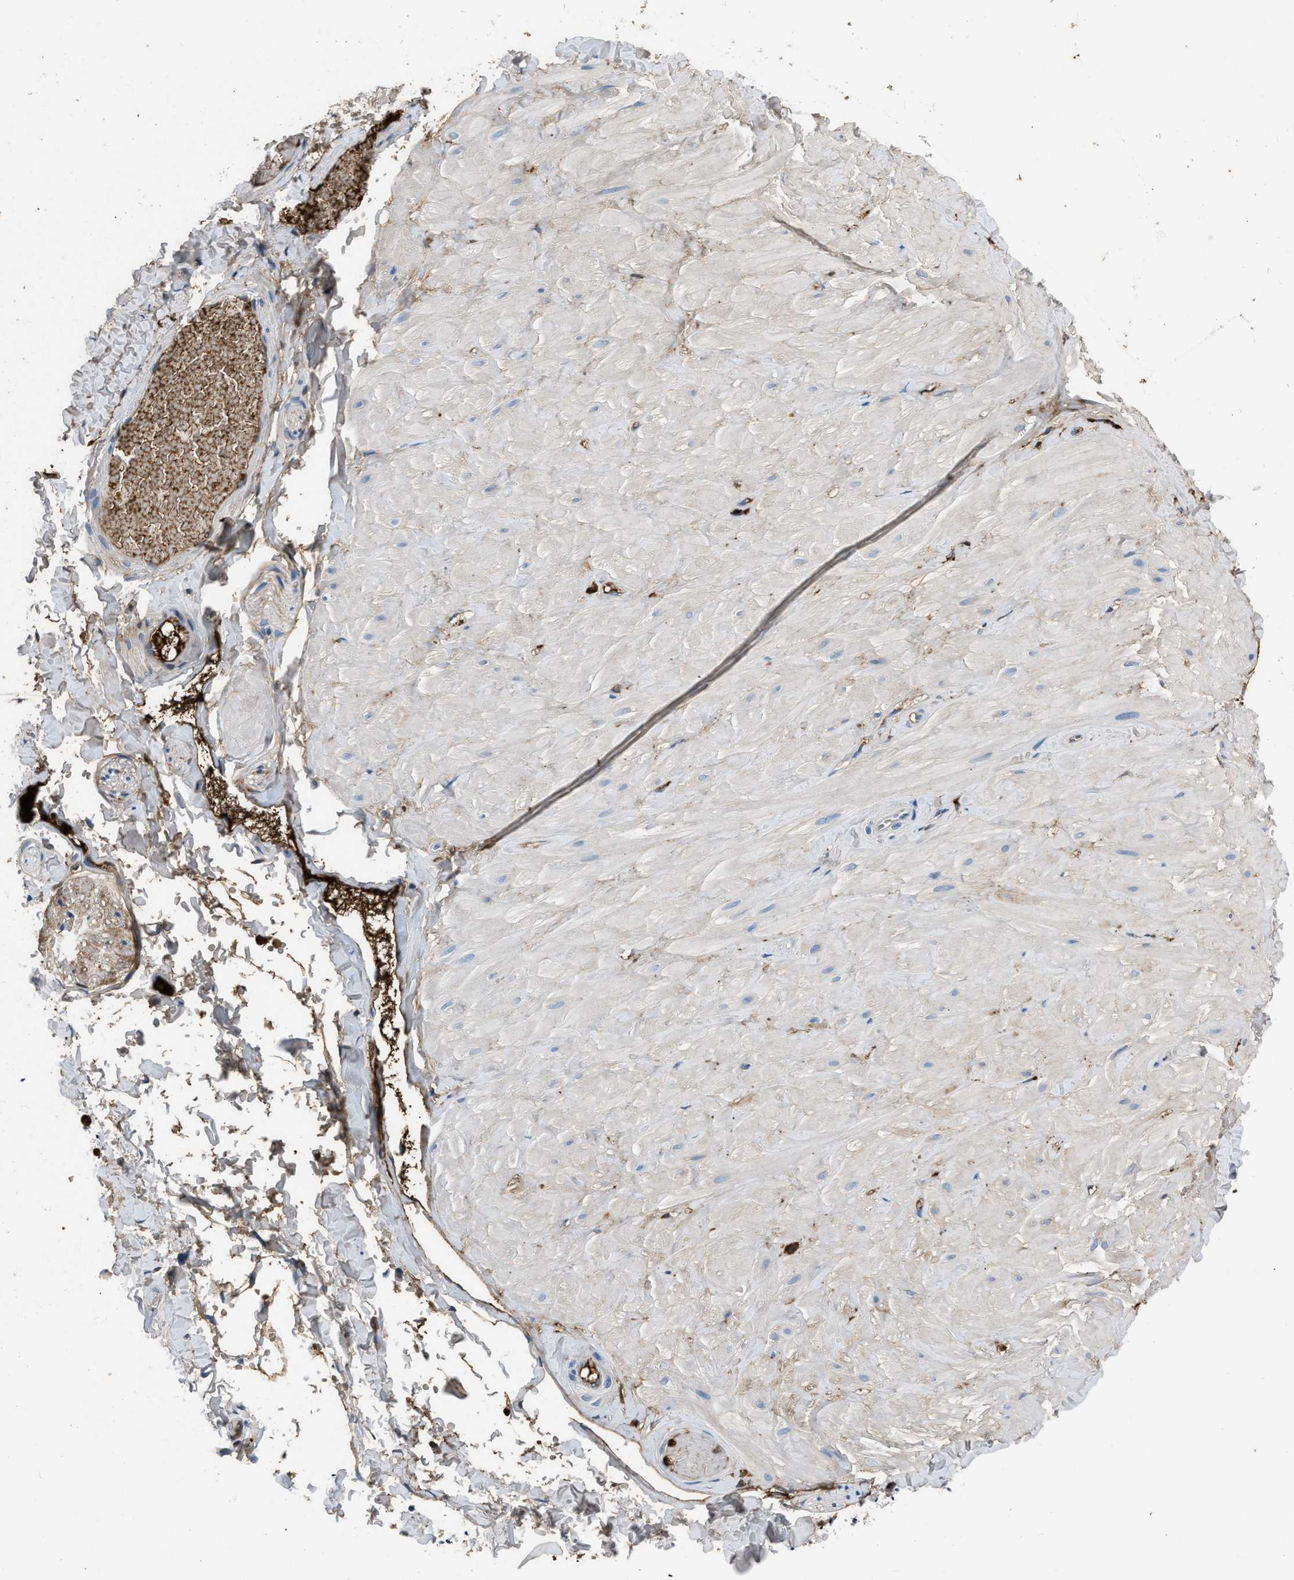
{"staining": {"intensity": "negative", "quantity": "none", "location": "none"}, "tissue": "adipose tissue", "cell_type": "Adipocytes", "image_type": "normal", "snomed": [{"axis": "morphology", "description": "Normal tissue, NOS"}, {"axis": "topography", "description": "Adipose tissue"}, {"axis": "topography", "description": "Vascular tissue"}, {"axis": "topography", "description": "Peripheral nerve tissue"}], "caption": "Immunohistochemistry (IHC) photomicrograph of normal human adipose tissue stained for a protein (brown), which demonstrates no staining in adipocytes.", "gene": "STC1", "patient": {"sex": "male", "age": 25}}